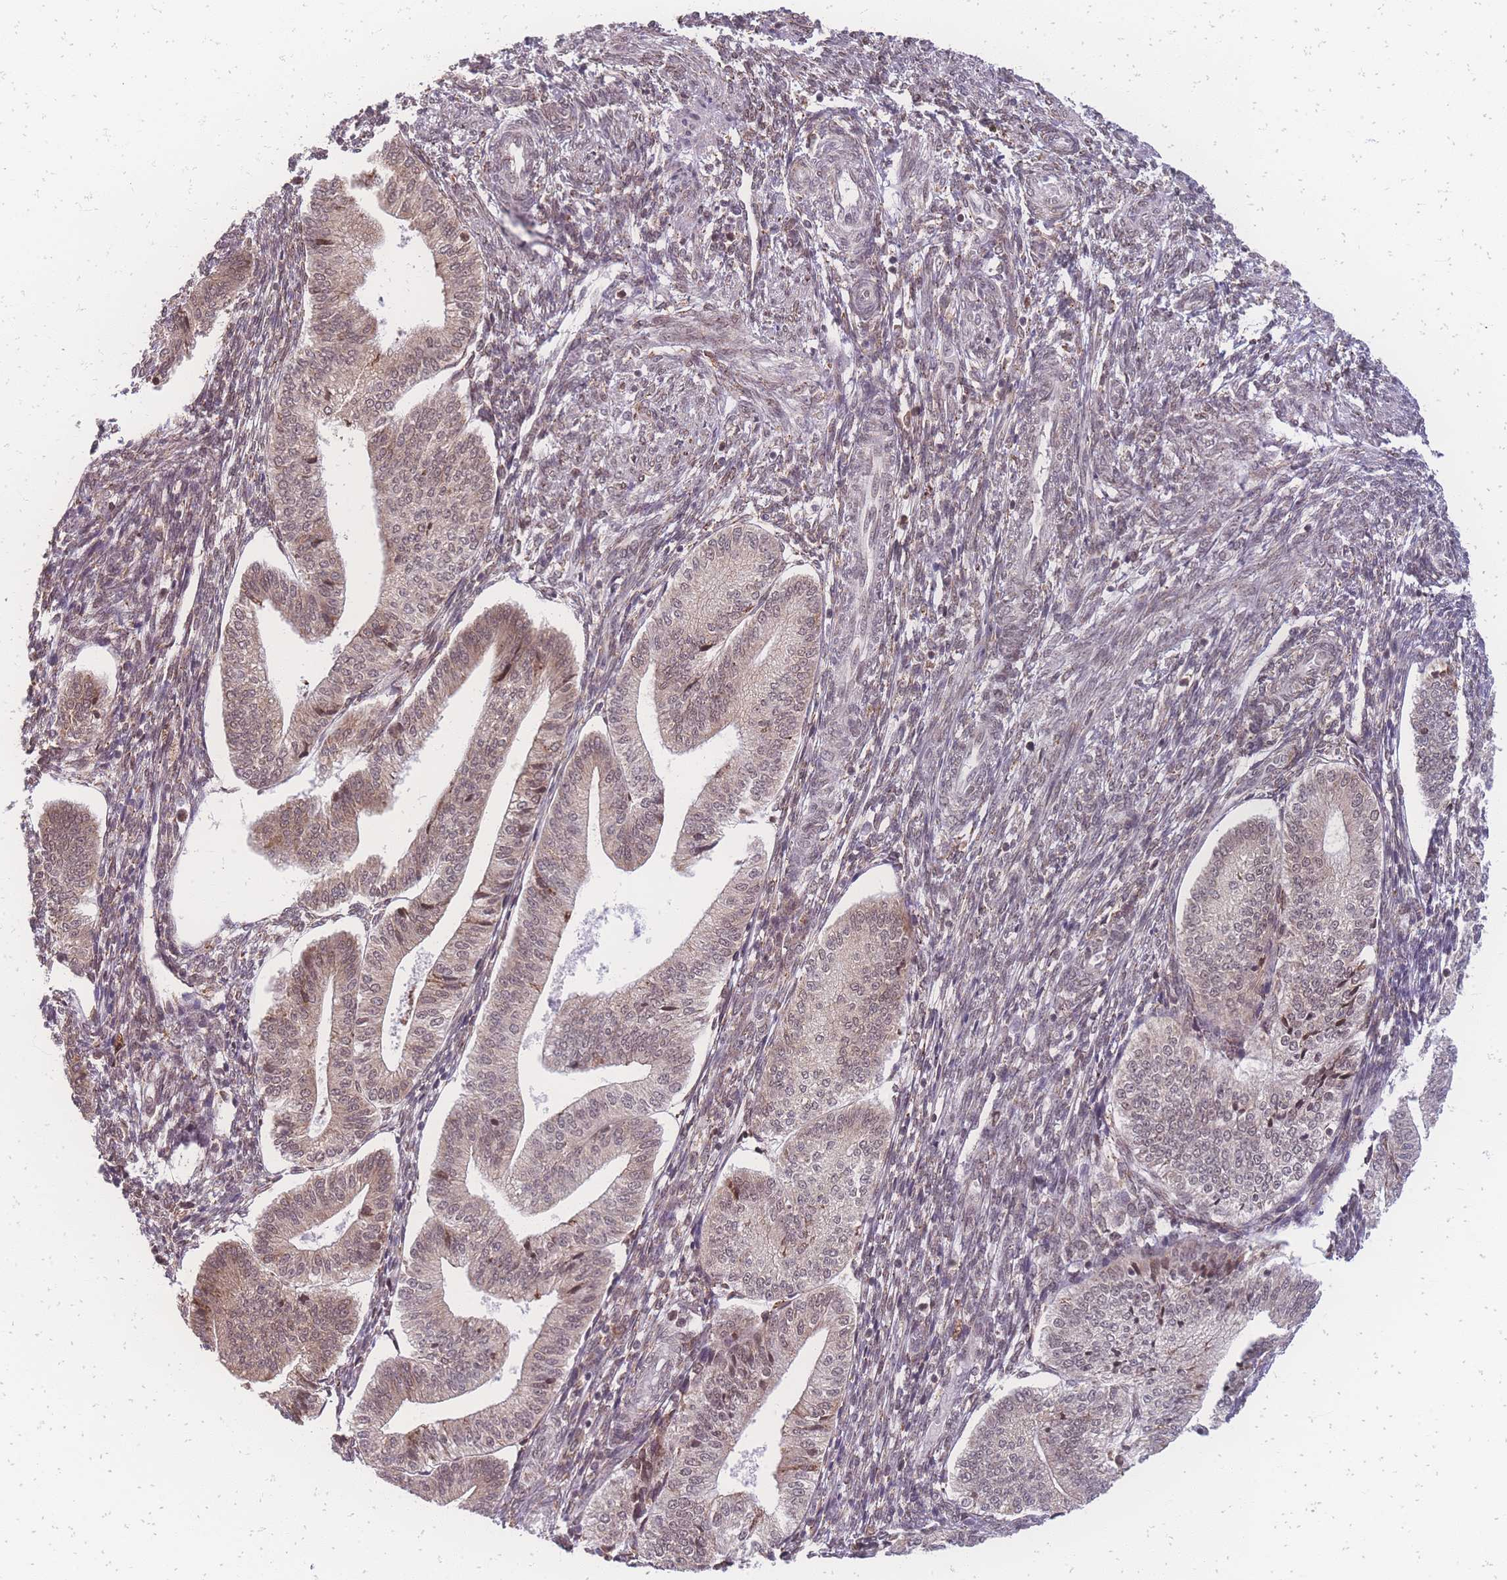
{"staining": {"intensity": "moderate", "quantity": "<25%", "location": "cytoplasmic/membranous"}, "tissue": "endometrium", "cell_type": "Cells in endometrial stroma", "image_type": "normal", "snomed": [{"axis": "morphology", "description": "Normal tissue, NOS"}, {"axis": "topography", "description": "Endometrium"}], "caption": "Immunohistochemistry image of unremarkable human endometrium stained for a protein (brown), which reveals low levels of moderate cytoplasmic/membranous positivity in approximately <25% of cells in endometrial stroma.", "gene": "ZC3H13", "patient": {"sex": "female", "age": 34}}